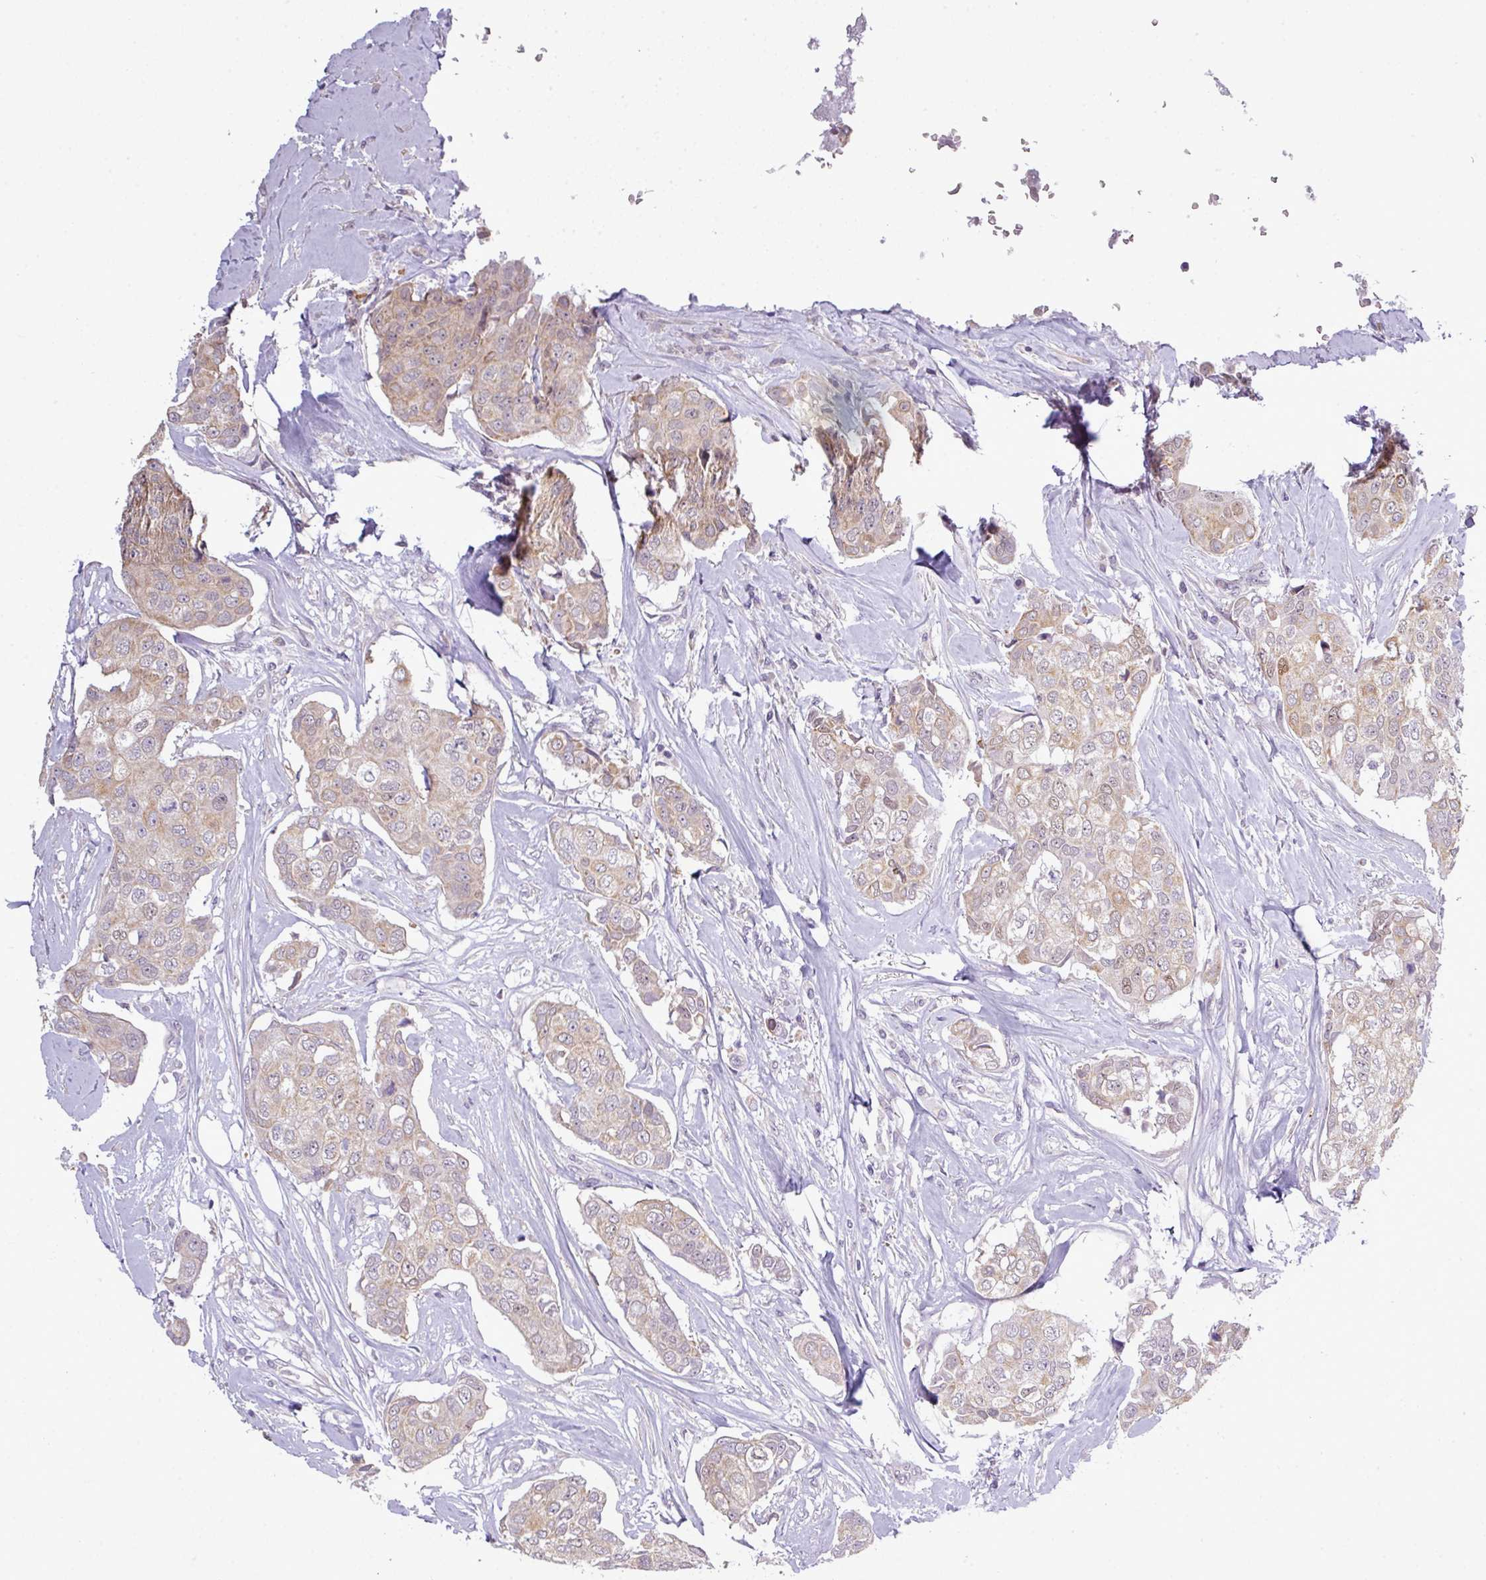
{"staining": {"intensity": "weak", "quantity": "25%-75%", "location": "cytoplasmic/membranous,nuclear"}, "tissue": "breast cancer", "cell_type": "Tumor cells", "image_type": "cancer", "snomed": [{"axis": "morphology", "description": "Duct carcinoma"}, {"axis": "topography", "description": "Breast"}], "caption": "Breast cancer (intraductal carcinoma) stained with DAB (3,3'-diaminobenzidine) immunohistochemistry exhibits low levels of weak cytoplasmic/membranous and nuclear expression in approximately 25%-75% of tumor cells.", "gene": "ZNF217", "patient": {"sex": "female", "age": 80}}